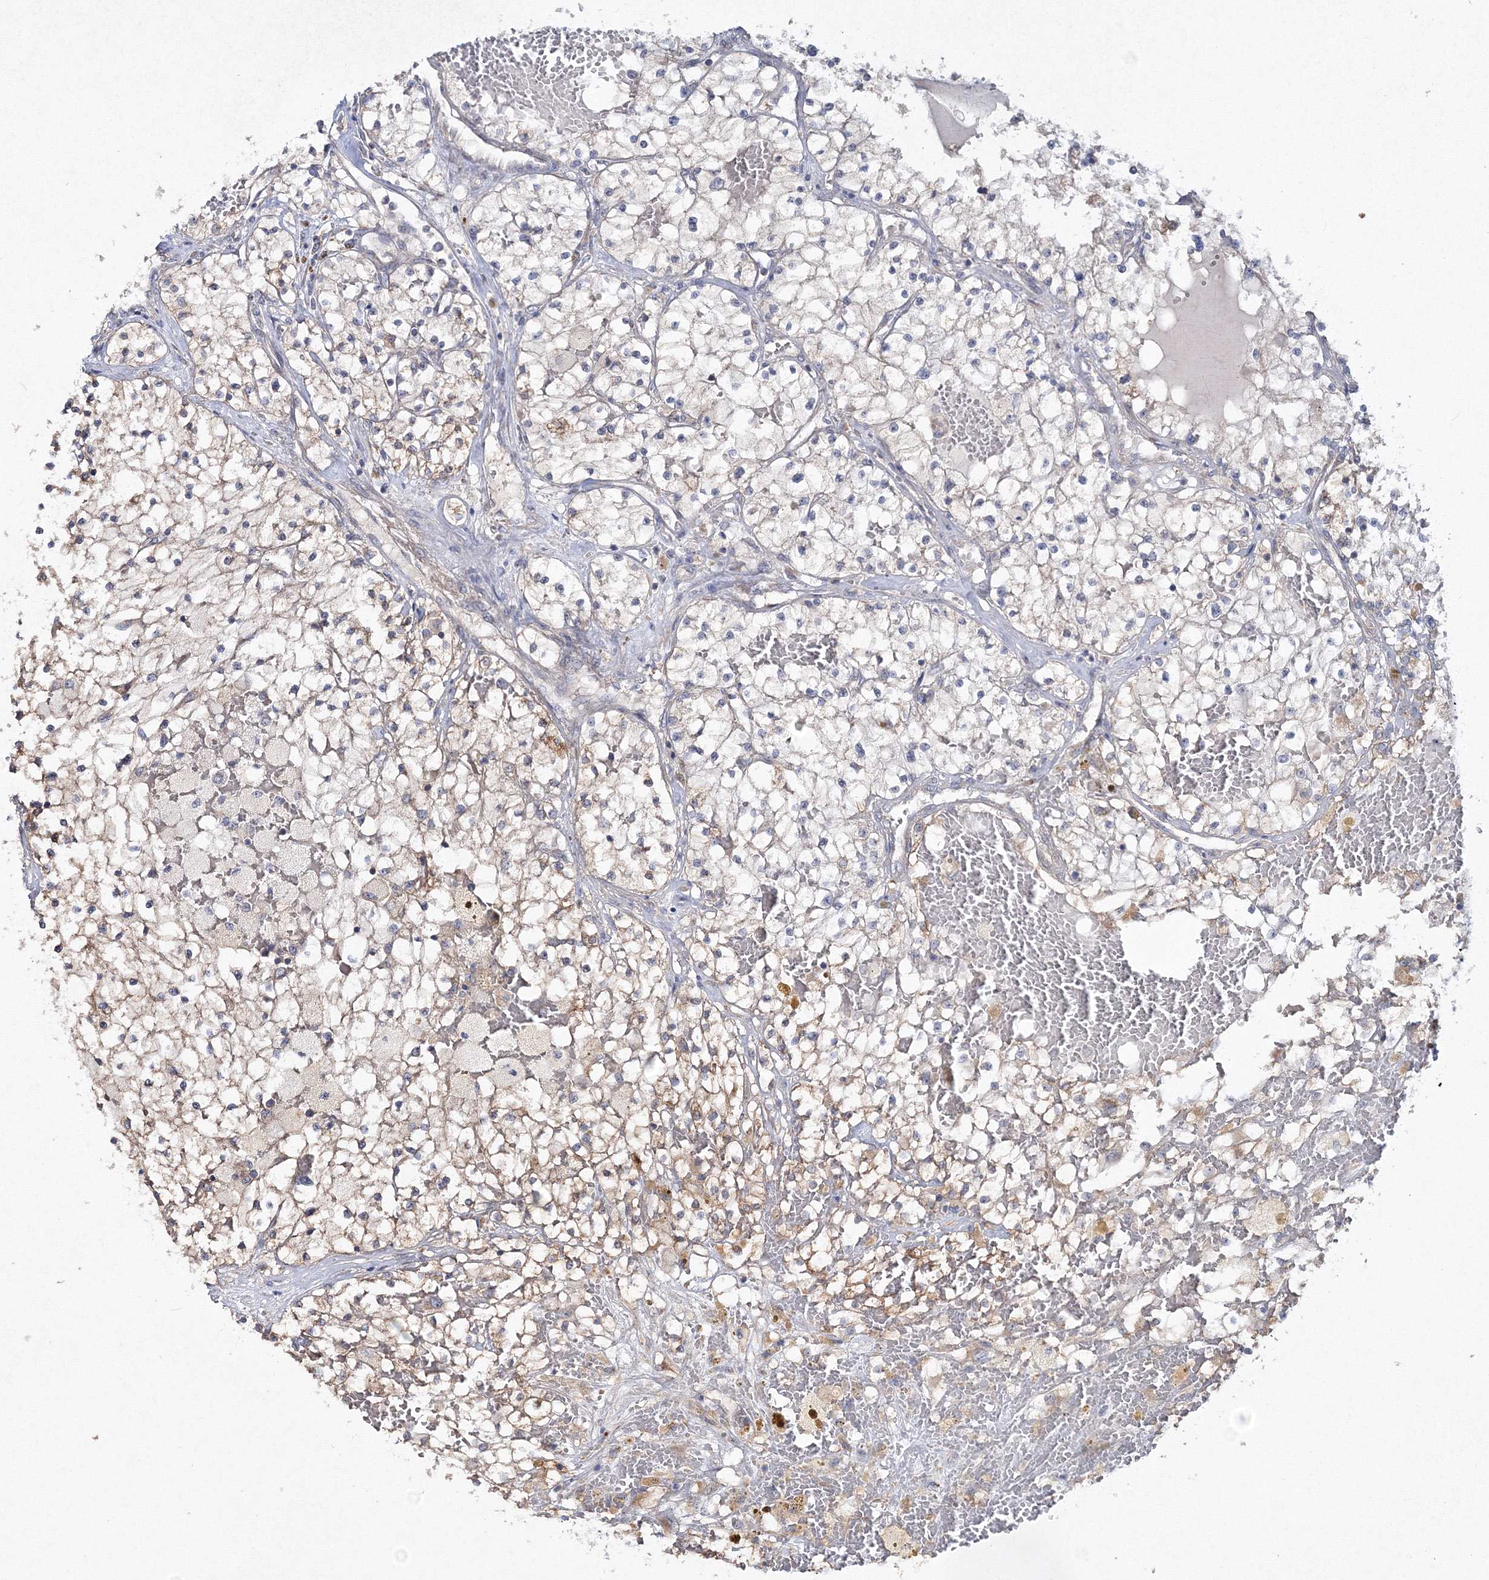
{"staining": {"intensity": "moderate", "quantity": "25%-75%", "location": "cytoplasmic/membranous"}, "tissue": "renal cancer", "cell_type": "Tumor cells", "image_type": "cancer", "snomed": [{"axis": "morphology", "description": "Normal tissue, NOS"}, {"axis": "morphology", "description": "Adenocarcinoma, NOS"}, {"axis": "topography", "description": "Kidney"}], "caption": "Protein analysis of renal adenocarcinoma tissue exhibits moderate cytoplasmic/membranous expression in about 25%-75% of tumor cells.", "gene": "IPMK", "patient": {"sex": "male", "age": 68}}